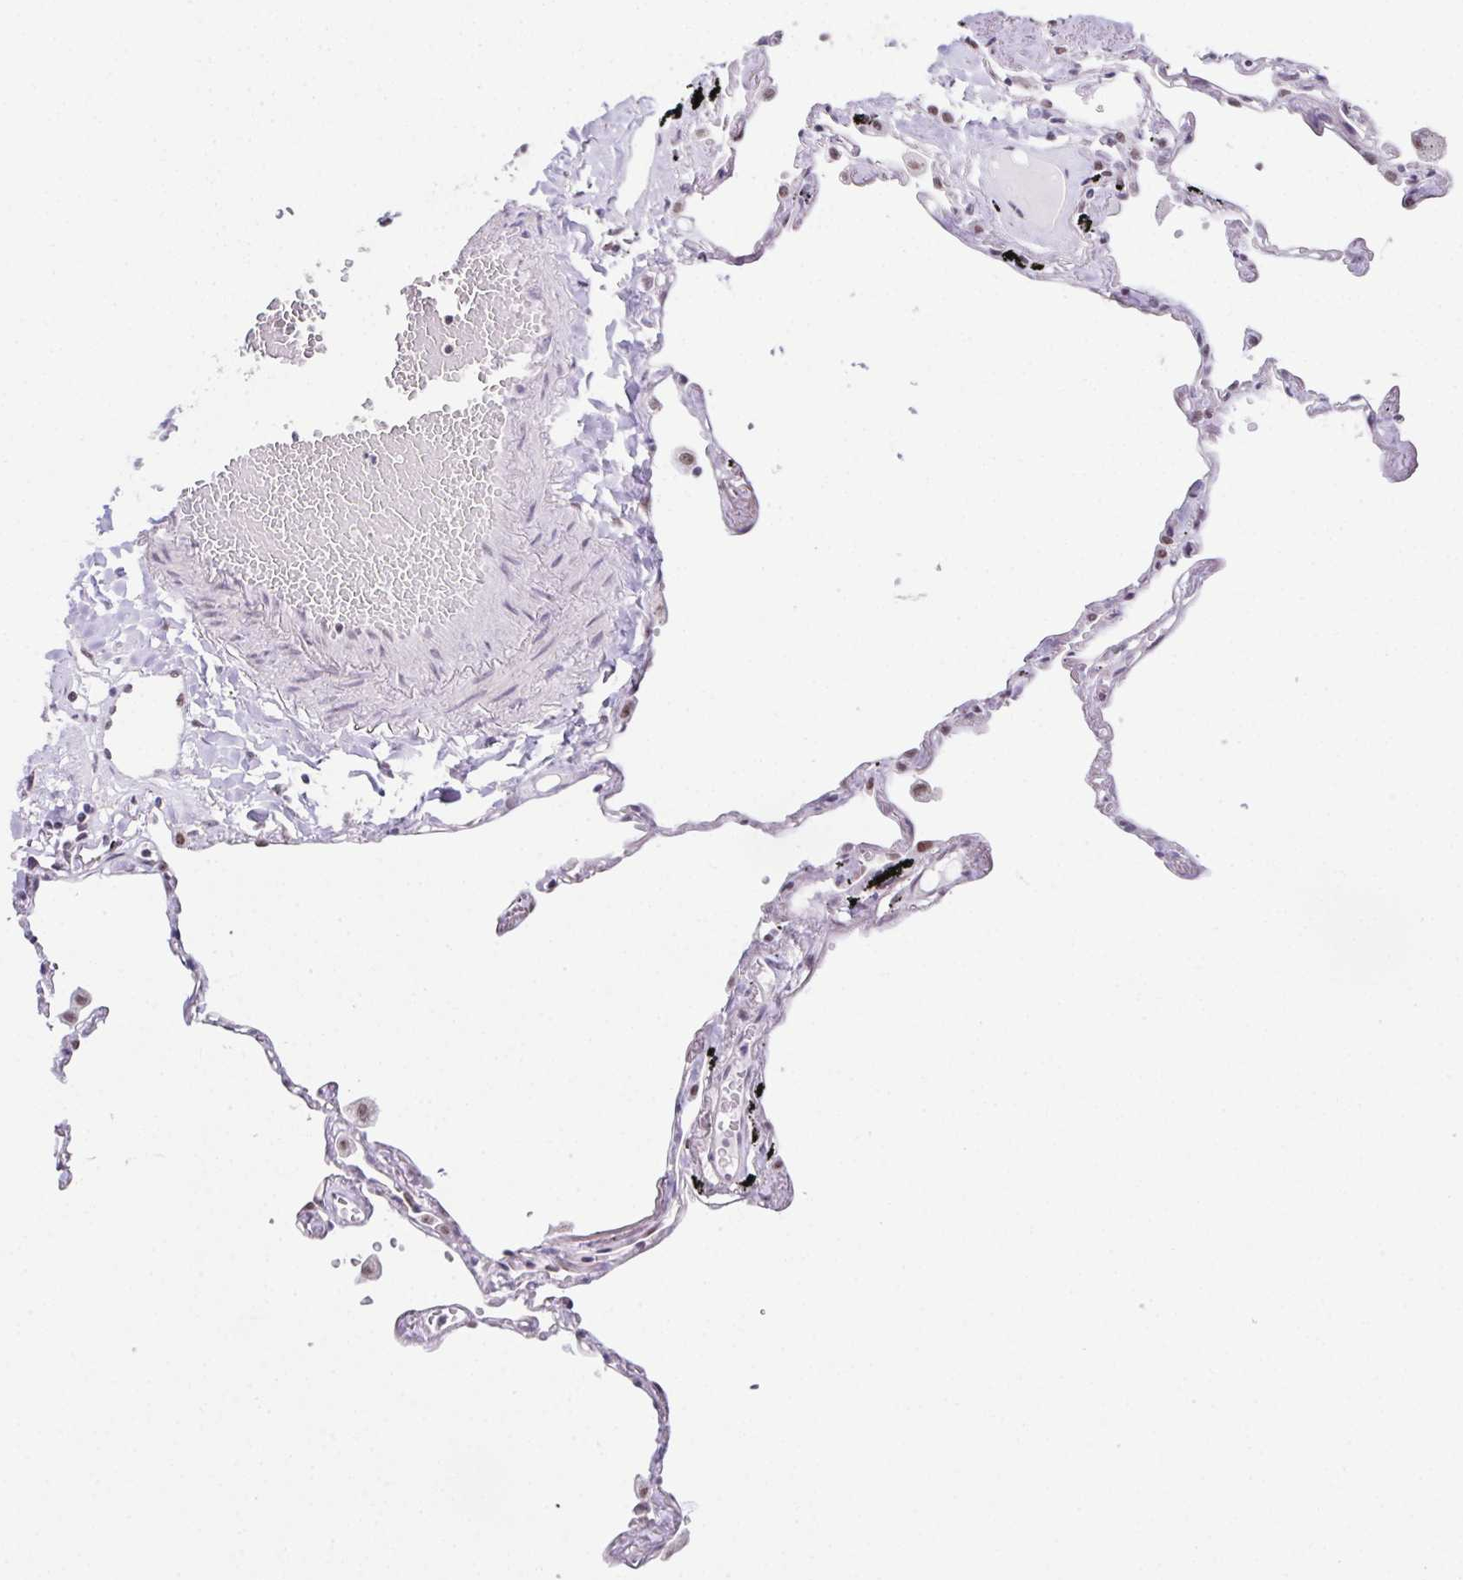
{"staining": {"intensity": "weak", "quantity": "25%-75%", "location": "nuclear"}, "tissue": "lung", "cell_type": "Alveolar cells", "image_type": "normal", "snomed": [{"axis": "morphology", "description": "Normal tissue, NOS"}, {"axis": "topography", "description": "Lung"}], "caption": "The photomicrograph exhibits staining of unremarkable lung, revealing weak nuclear protein staining (brown color) within alveolar cells.", "gene": "ZNF800", "patient": {"sex": "female", "age": 67}}